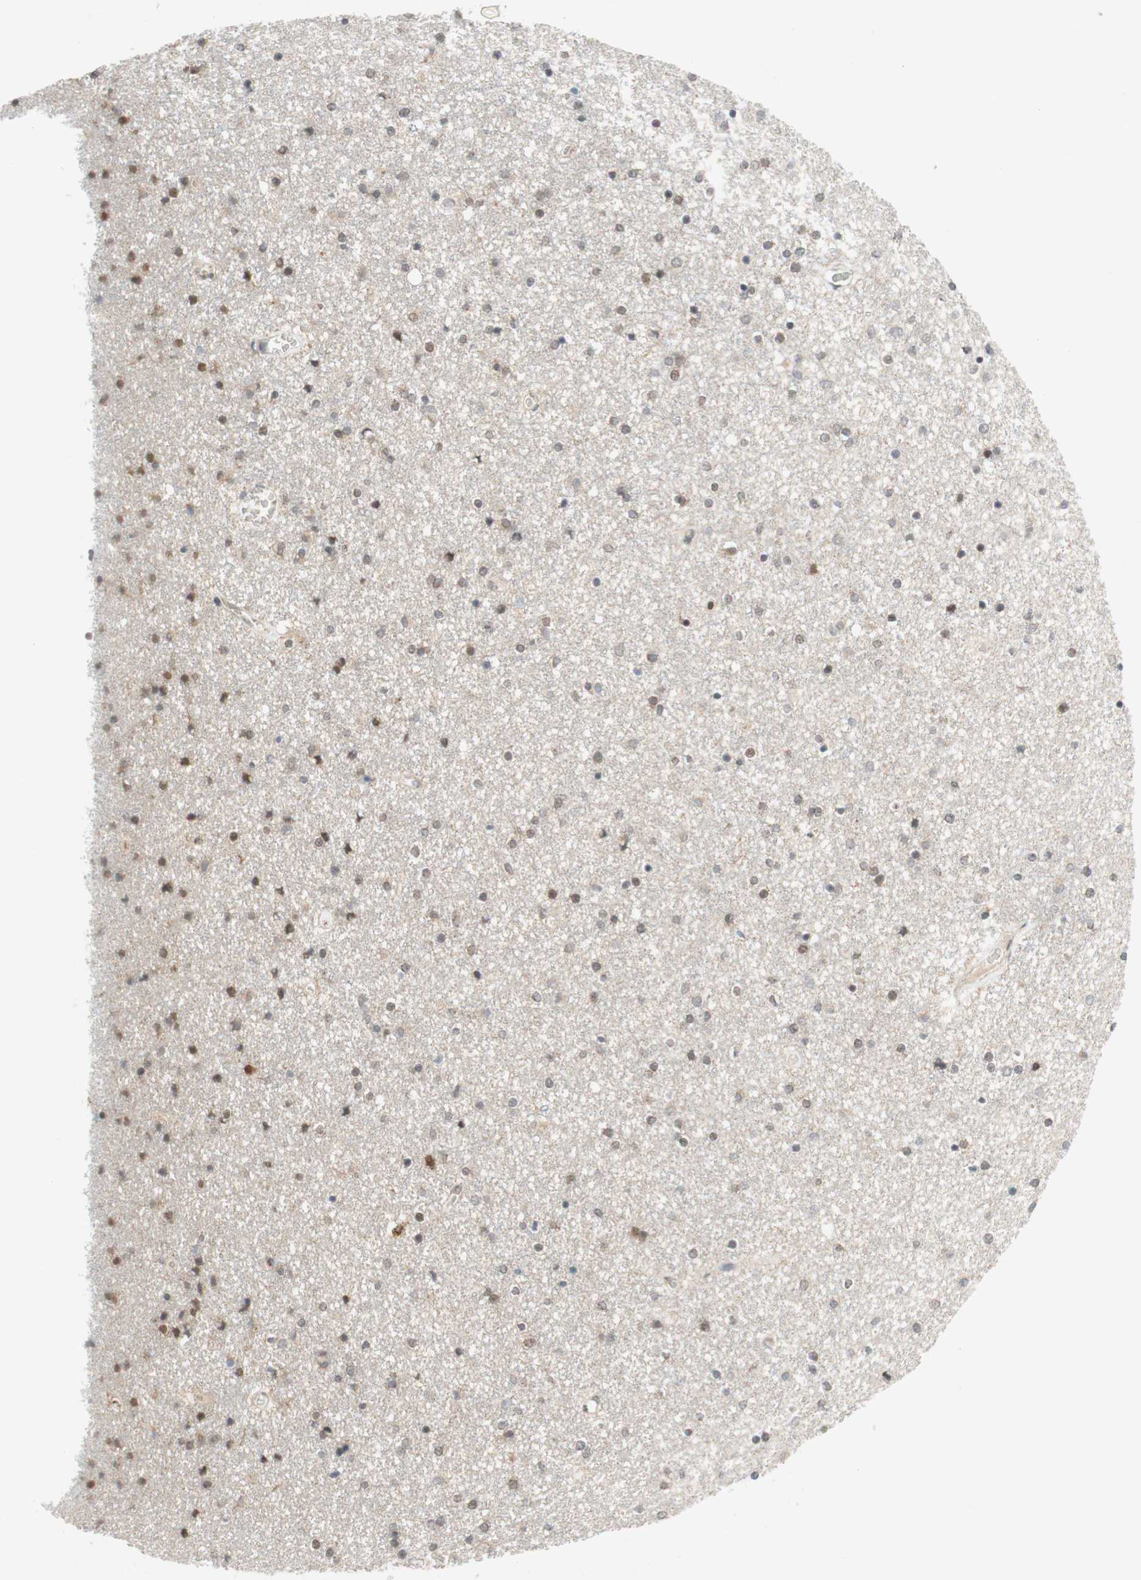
{"staining": {"intensity": "moderate", "quantity": "25%-75%", "location": "nuclear"}, "tissue": "caudate", "cell_type": "Glial cells", "image_type": "normal", "snomed": [{"axis": "morphology", "description": "Normal tissue, NOS"}, {"axis": "topography", "description": "Lateral ventricle wall"}], "caption": "Protein staining shows moderate nuclear staining in about 25%-75% of glial cells in unremarkable caudate. The staining is performed using DAB brown chromogen to label protein expression. The nuclei are counter-stained blue using hematoxylin.", "gene": "DNMT3A", "patient": {"sex": "female", "age": 54}}